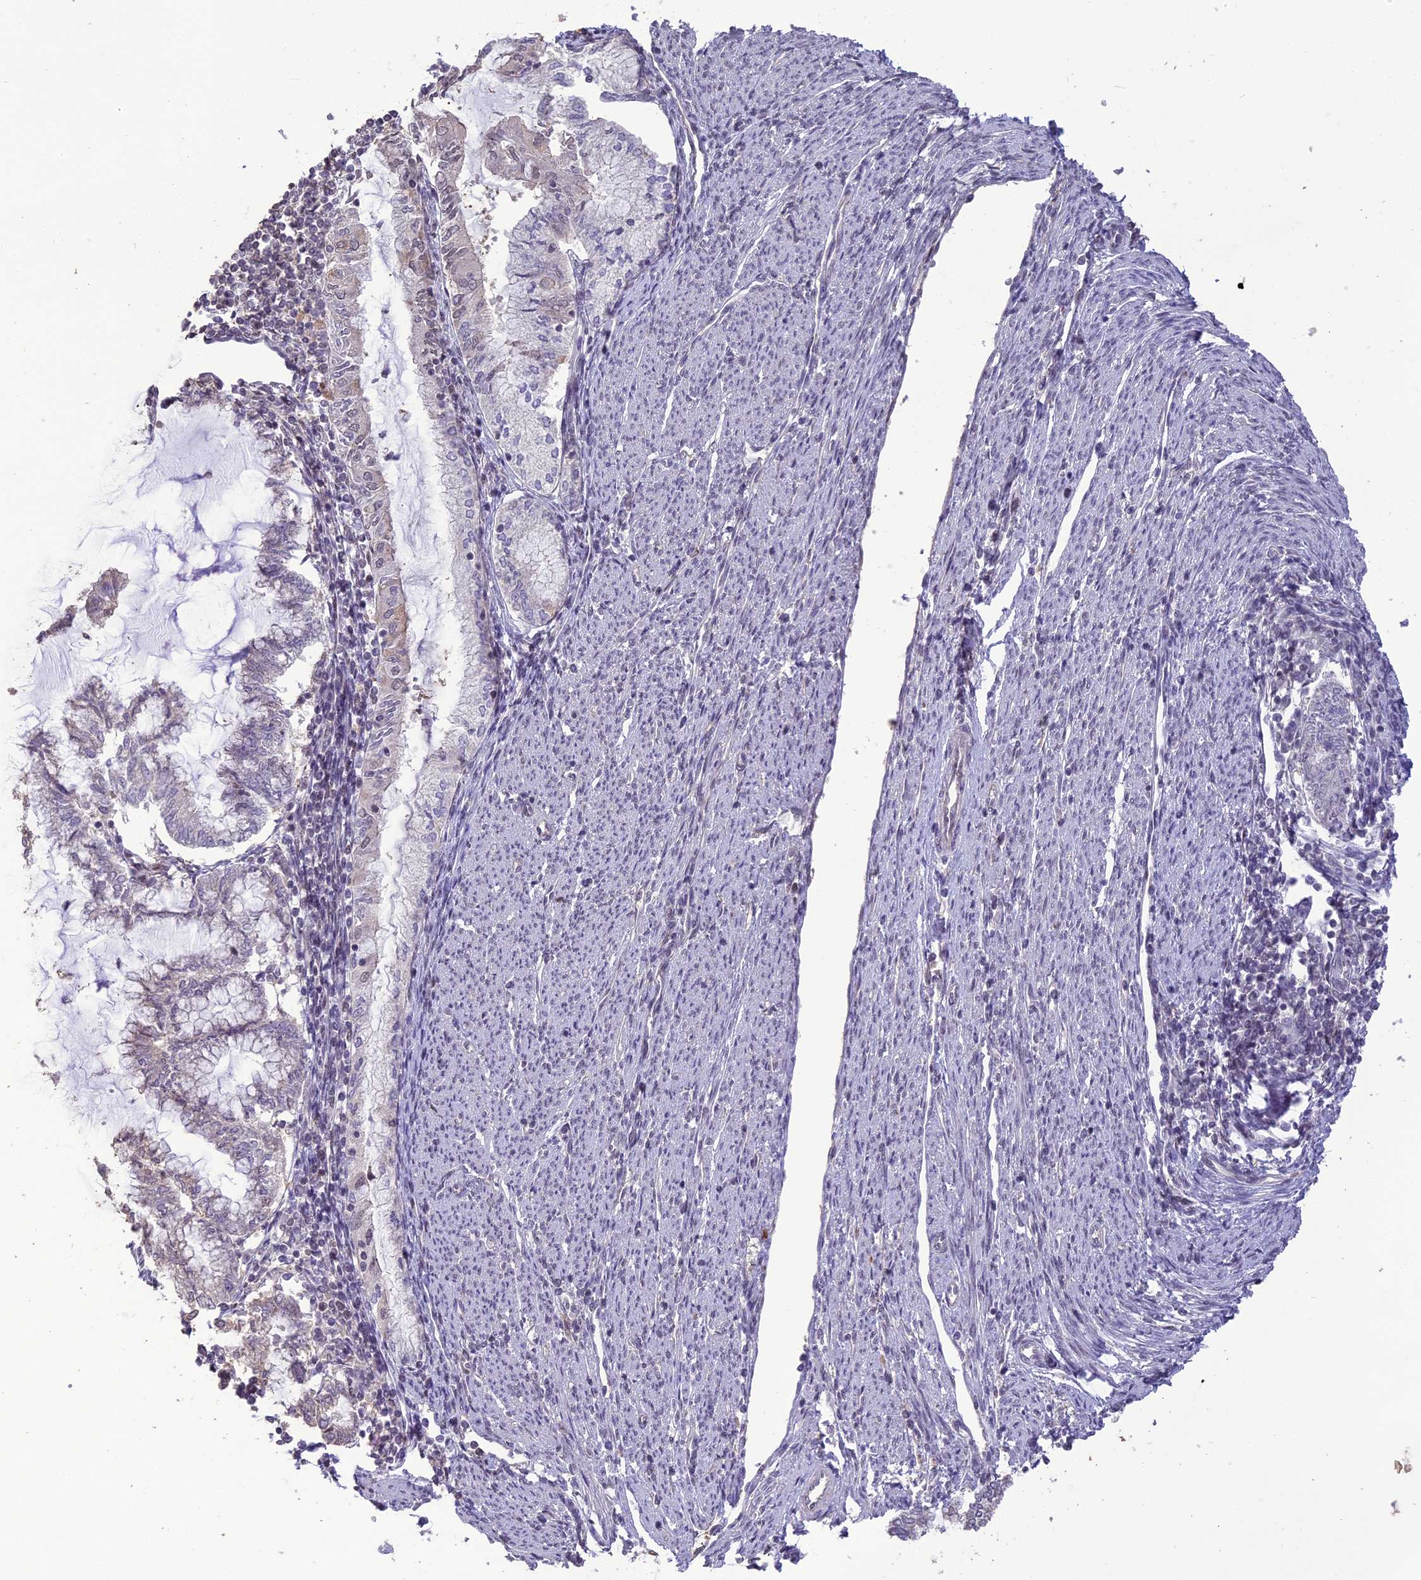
{"staining": {"intensity": "negative", "quantity": "none", "location": "none"}, "tissue": "endometrial cancer", "cell_type": "Tumor cells", "image_type": "cancer", "snomed": [{"axis": "morphology", "description": "Adenocarcinoma, NOS"}, {"axis": "topography", "description": "Endometrium"}], "caption": "Immunohistochemical staining of human endometrial adenocarcinoma demonstrates no significant expression in tumor cells.", "gene": "TIGD7", "patient": {"sex": "female", "age": 79}}